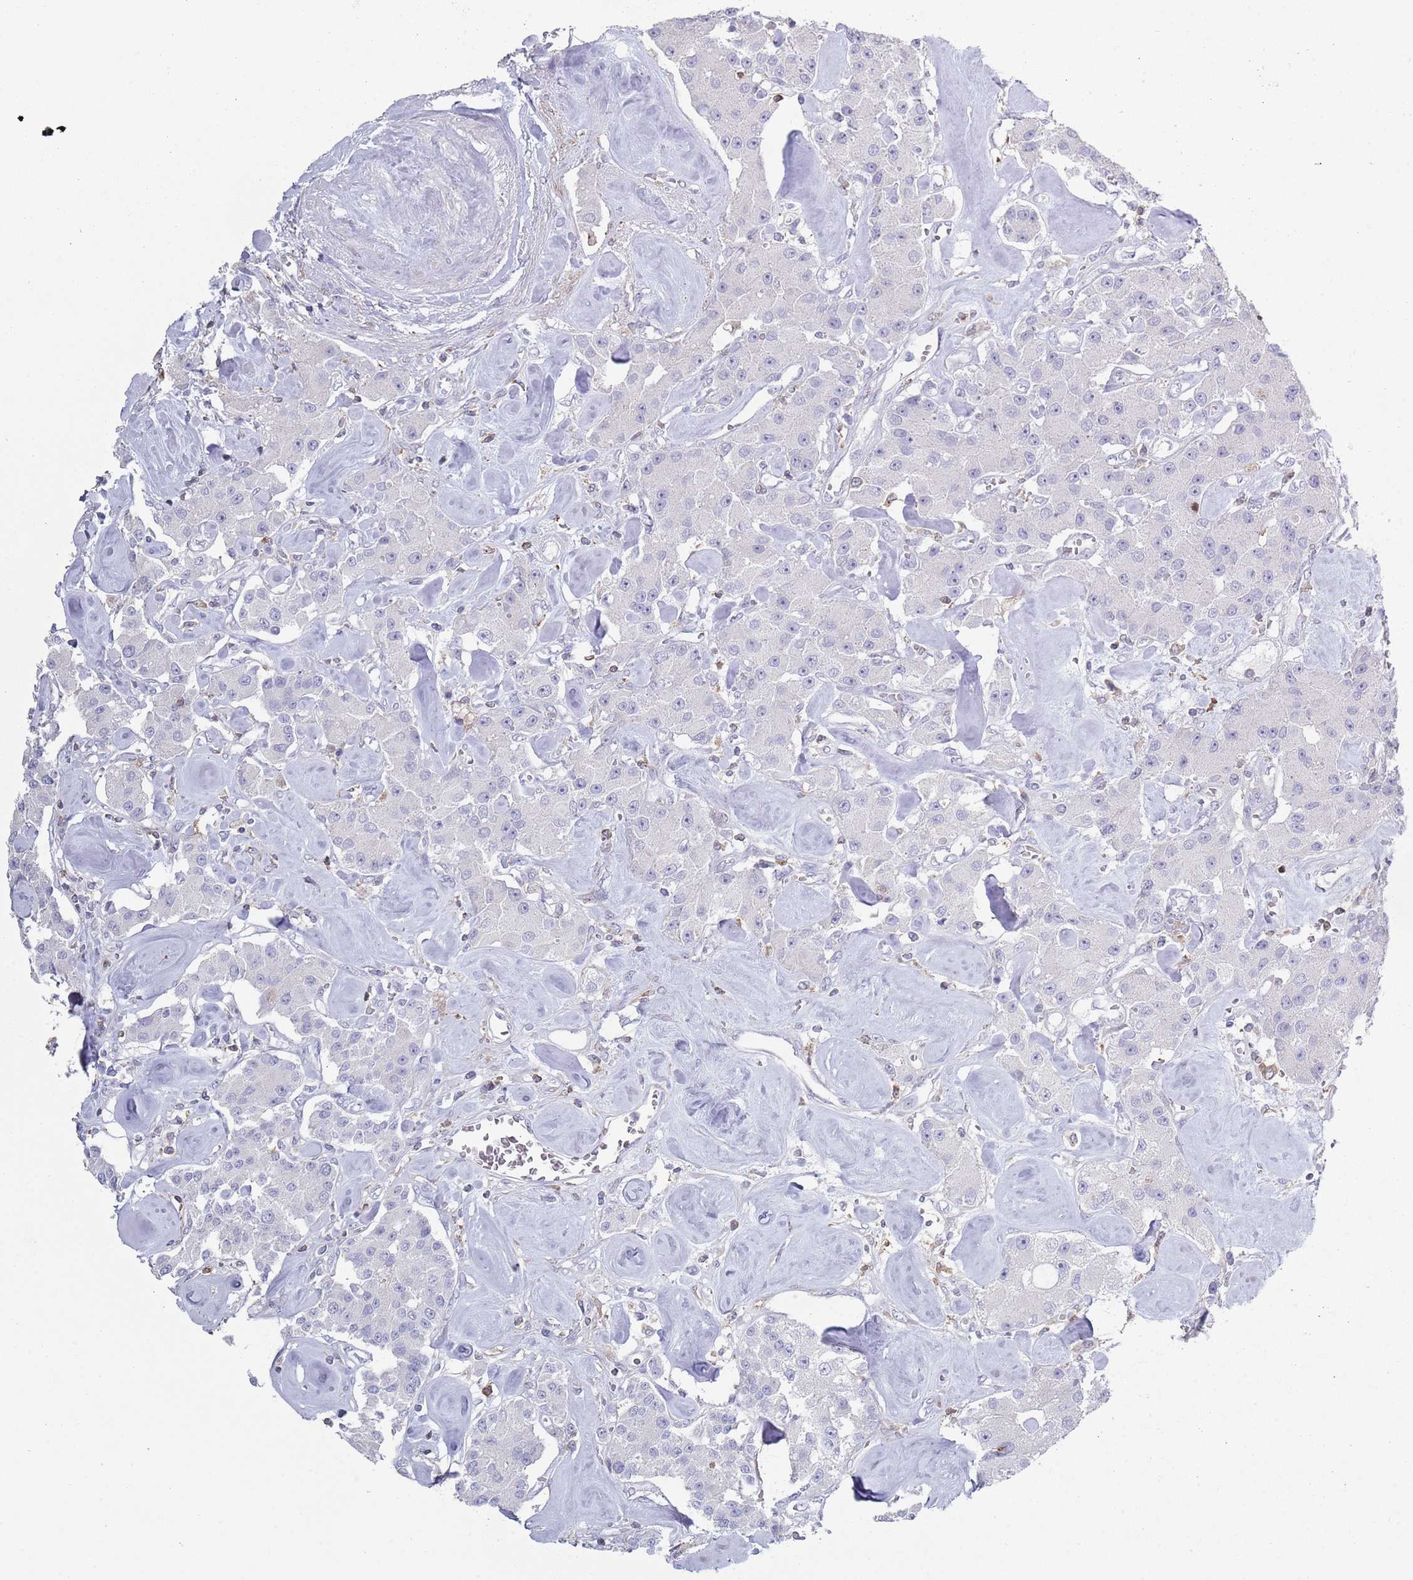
{"staining": {"intensity": "negative", "quantity": "none", "location": "none"}, "tissue": "carcinoid", "cell_type": "Tumor cells", "image_type": "cancer", "snomed": [{"axis": "morphology", "description": "Carcinoid, malignant, NOS"}, {"axis": "topography", "description": "Pancreas"}], "caption": "Human carcinoid stained for a protein using immunohistochemistry (IHC) shows no positivity in tumor cells.", "gene": "LPXN", "patient": {"sex": "male", "age": 41}}